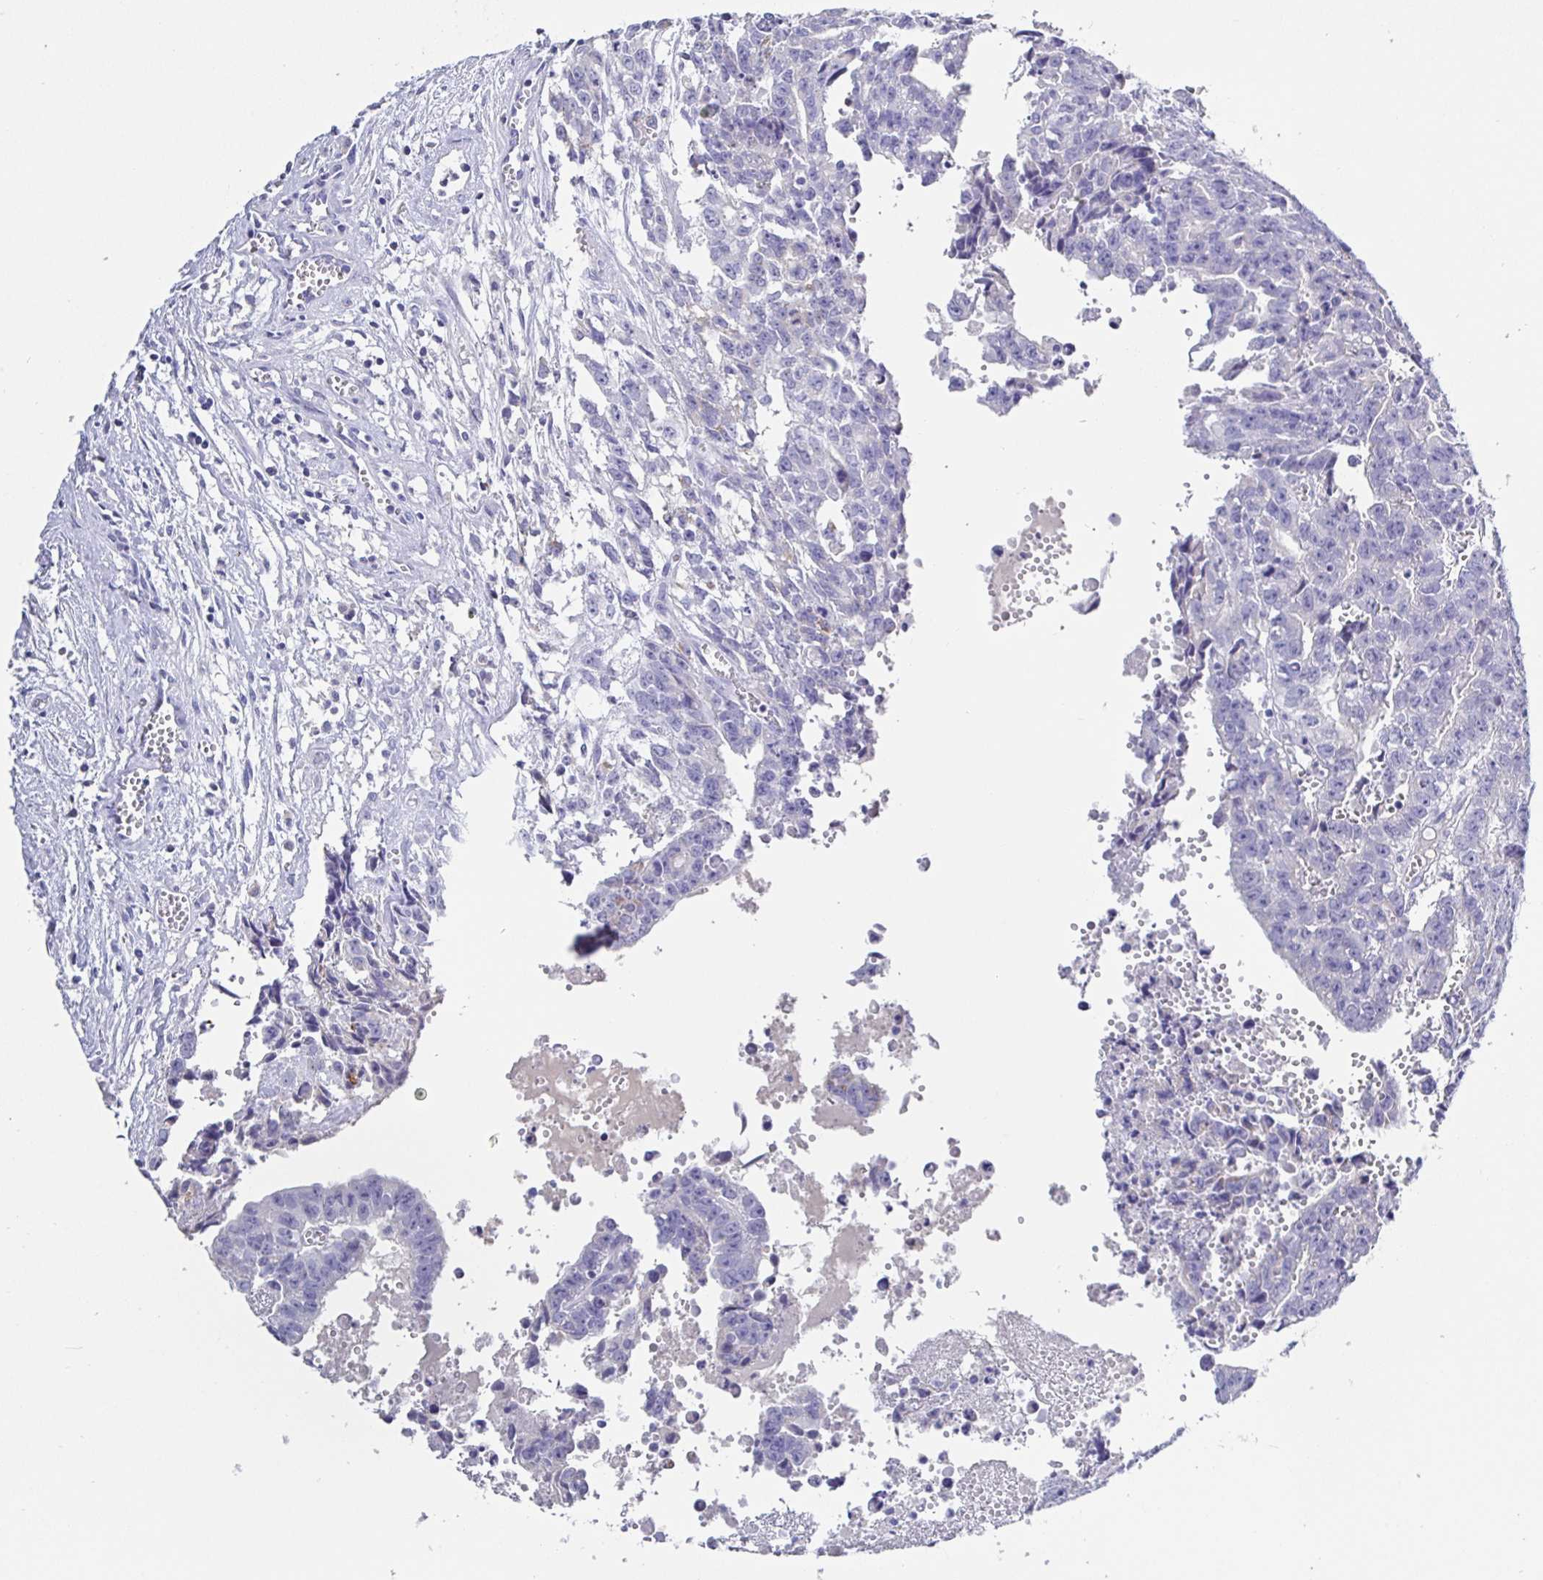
{"staining": {"intensity": "negative", "quantity": "none", "location": "none"}, "tissue": "testis cancer", "cell_type": "Tumor cells", "image_type": "cancer", "snomed": [{"axis": "morphology", "description": "Carcinoma, Embryonal, NOS"}, {"axis": "morphology", "description": "Teratoma, malignant, NOS"}, {"axis": "topography", "description": "Testis"}], "caption": "There is no significant staining in tumor cells of testis cancer.", "gene": "MAOA", "patient": {"sex": "male", "age": 24}}